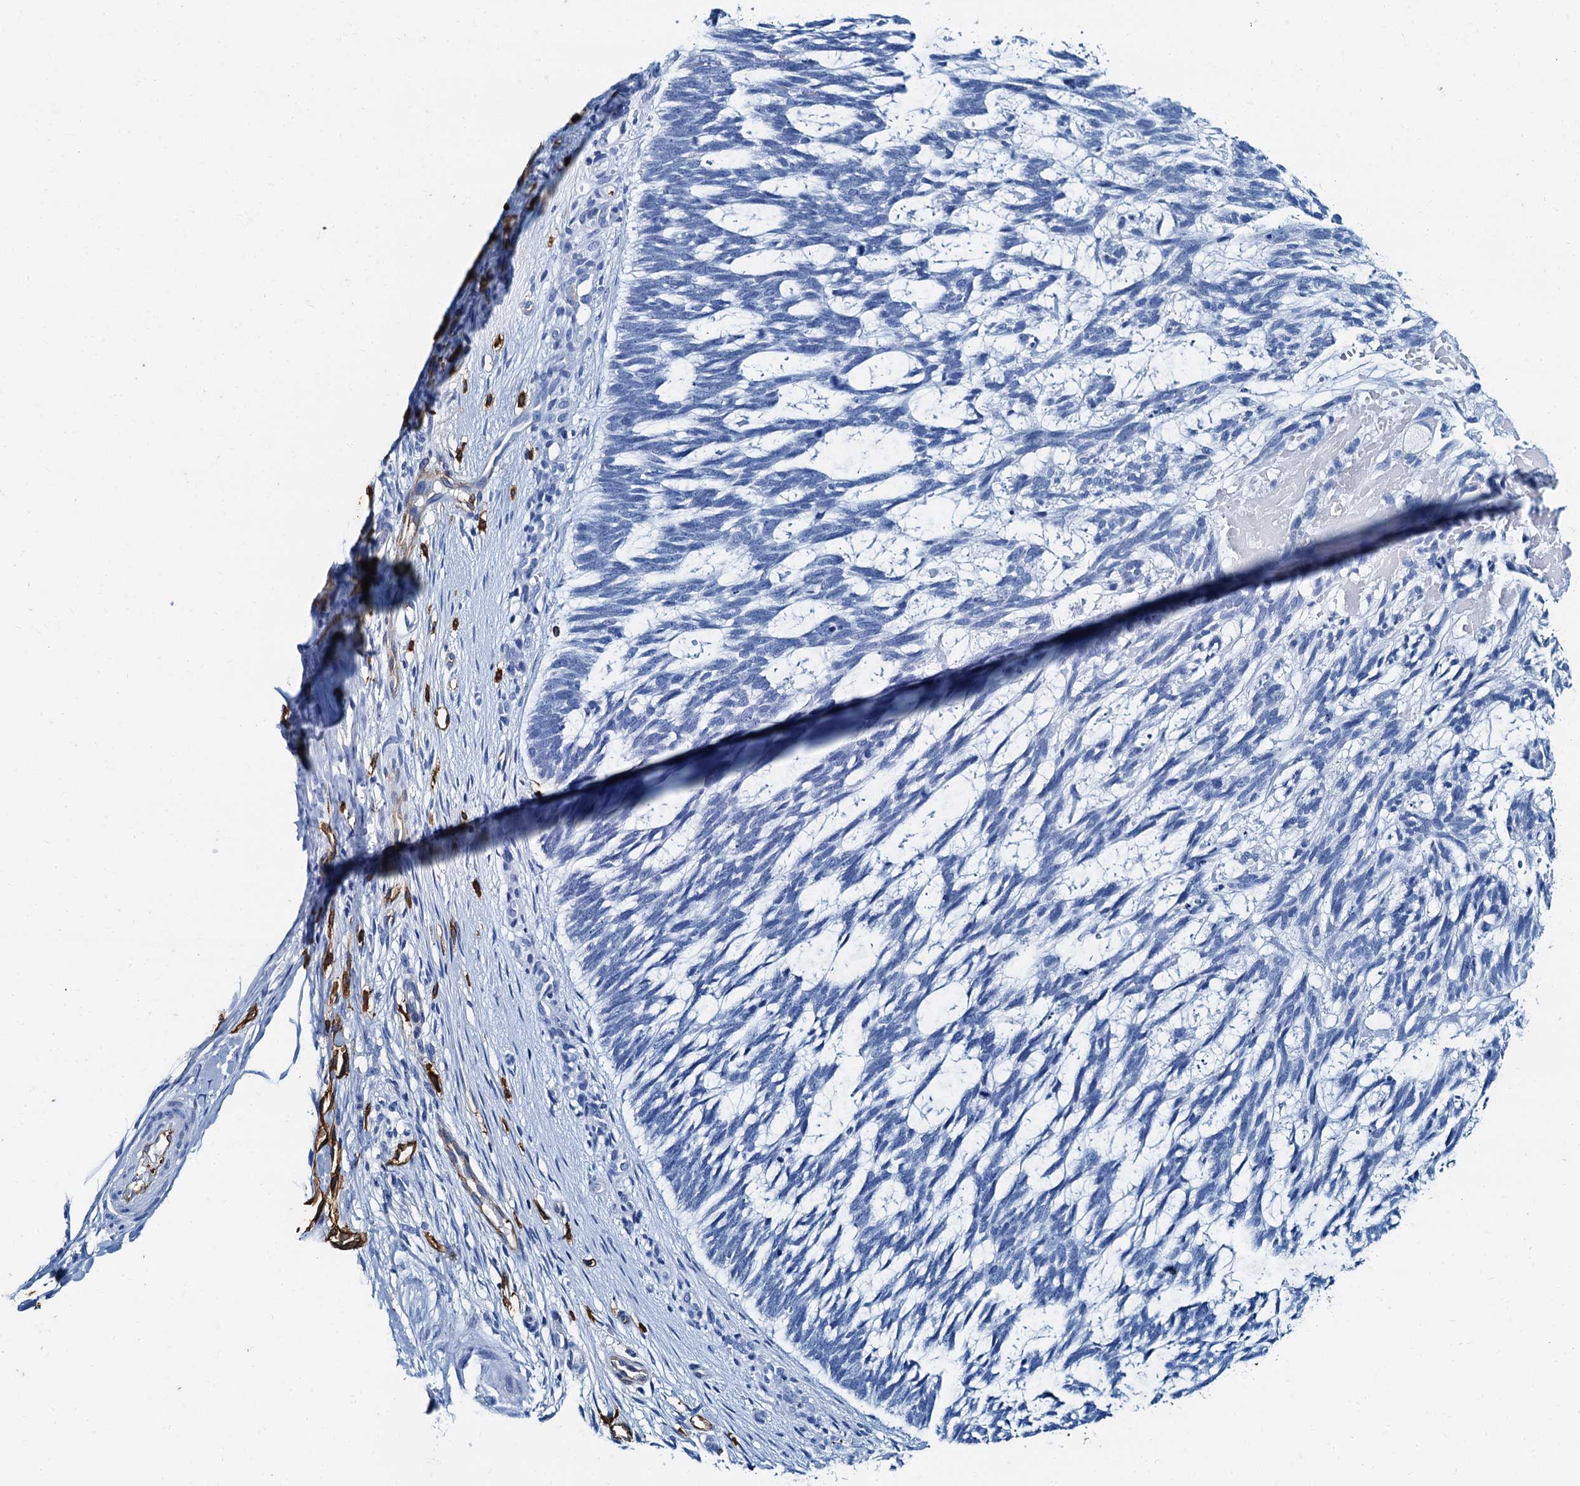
{"staining": {"intensity": "negative", "quantity": "none", "location": "none"}, "tissue": "skin cancer", "cell_type": "Tumor cells", "image_type": "cancer", "snomed": [{"axis": "morphology", "description": "Basal cell carcinoma"}, {"axis": "topography", "description": "Skin"}], "caption": "Human skin basal cell carcinoma stained for a protein using immunohistochemistry displays no positivity in tumor cells.", "gene": "CAVIN2", "patient": {"sex": "male", "age": 88}}